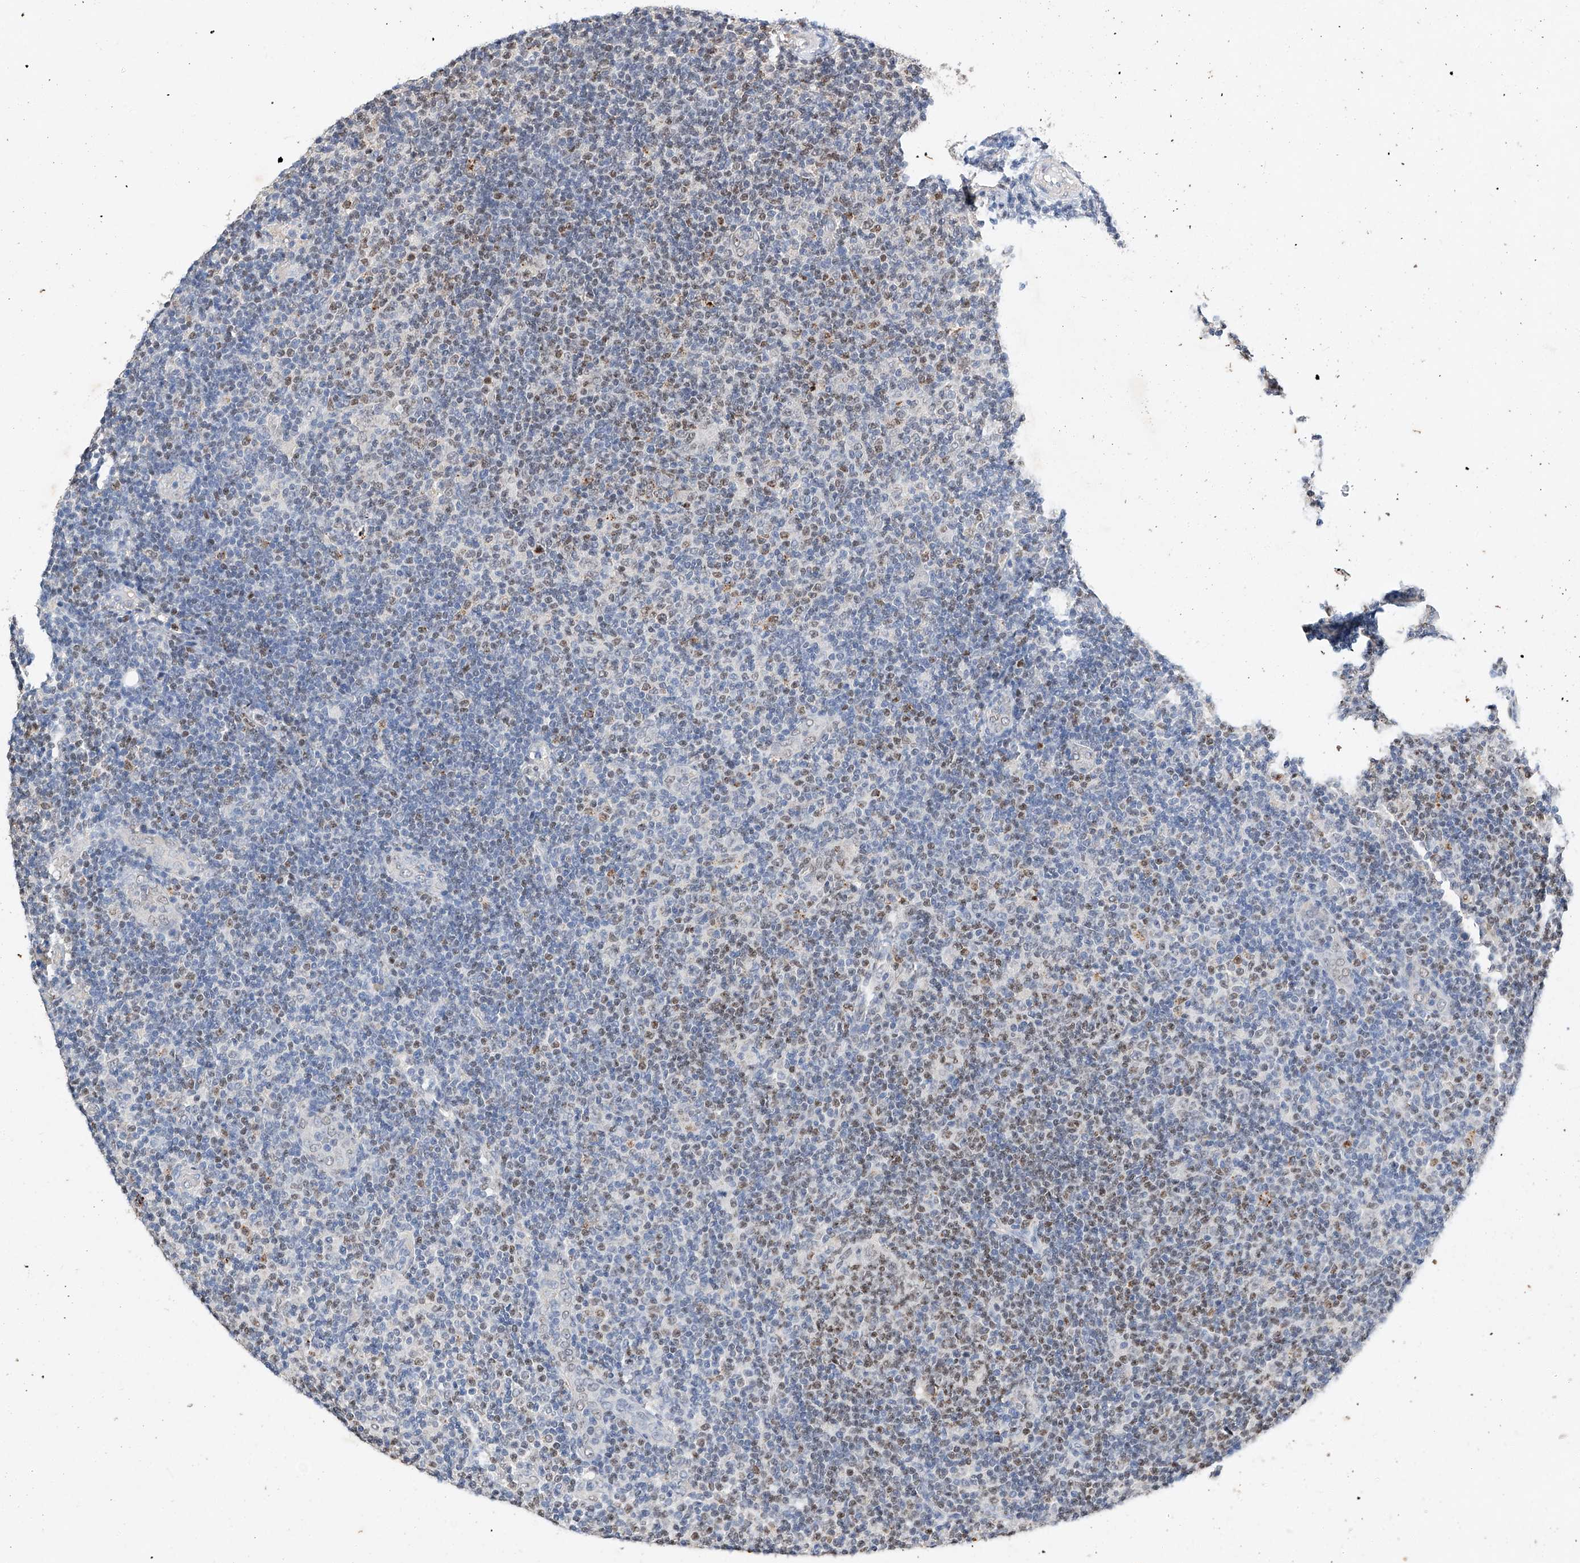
{"staining": {"intensity": "moderate", "quantity": "<25%", "location": "nuclear"}, "tissue": "lymphoma", "cell_type": "Tumor cells", "image_type": "cancer", "snomed": [{"axis": "morphology", "description": "Malignant lymphoma, non-Hodgkin's type, Low grade"}, {"axis": "topography", "description": "Lymph node"}], "caption": "Immunohistochemistry (IHC) micrograph of neoplastic tissue: low-grade malignant lymphoma, non-Hodgkin's type stained using IHC reveals low levels of moderate protein expression localized specifically in the nuclear of tumor cells, appearing as a nuclear brown color.", "gene": "CTDP1", "patient": {"sex": "male", "age": 83}}